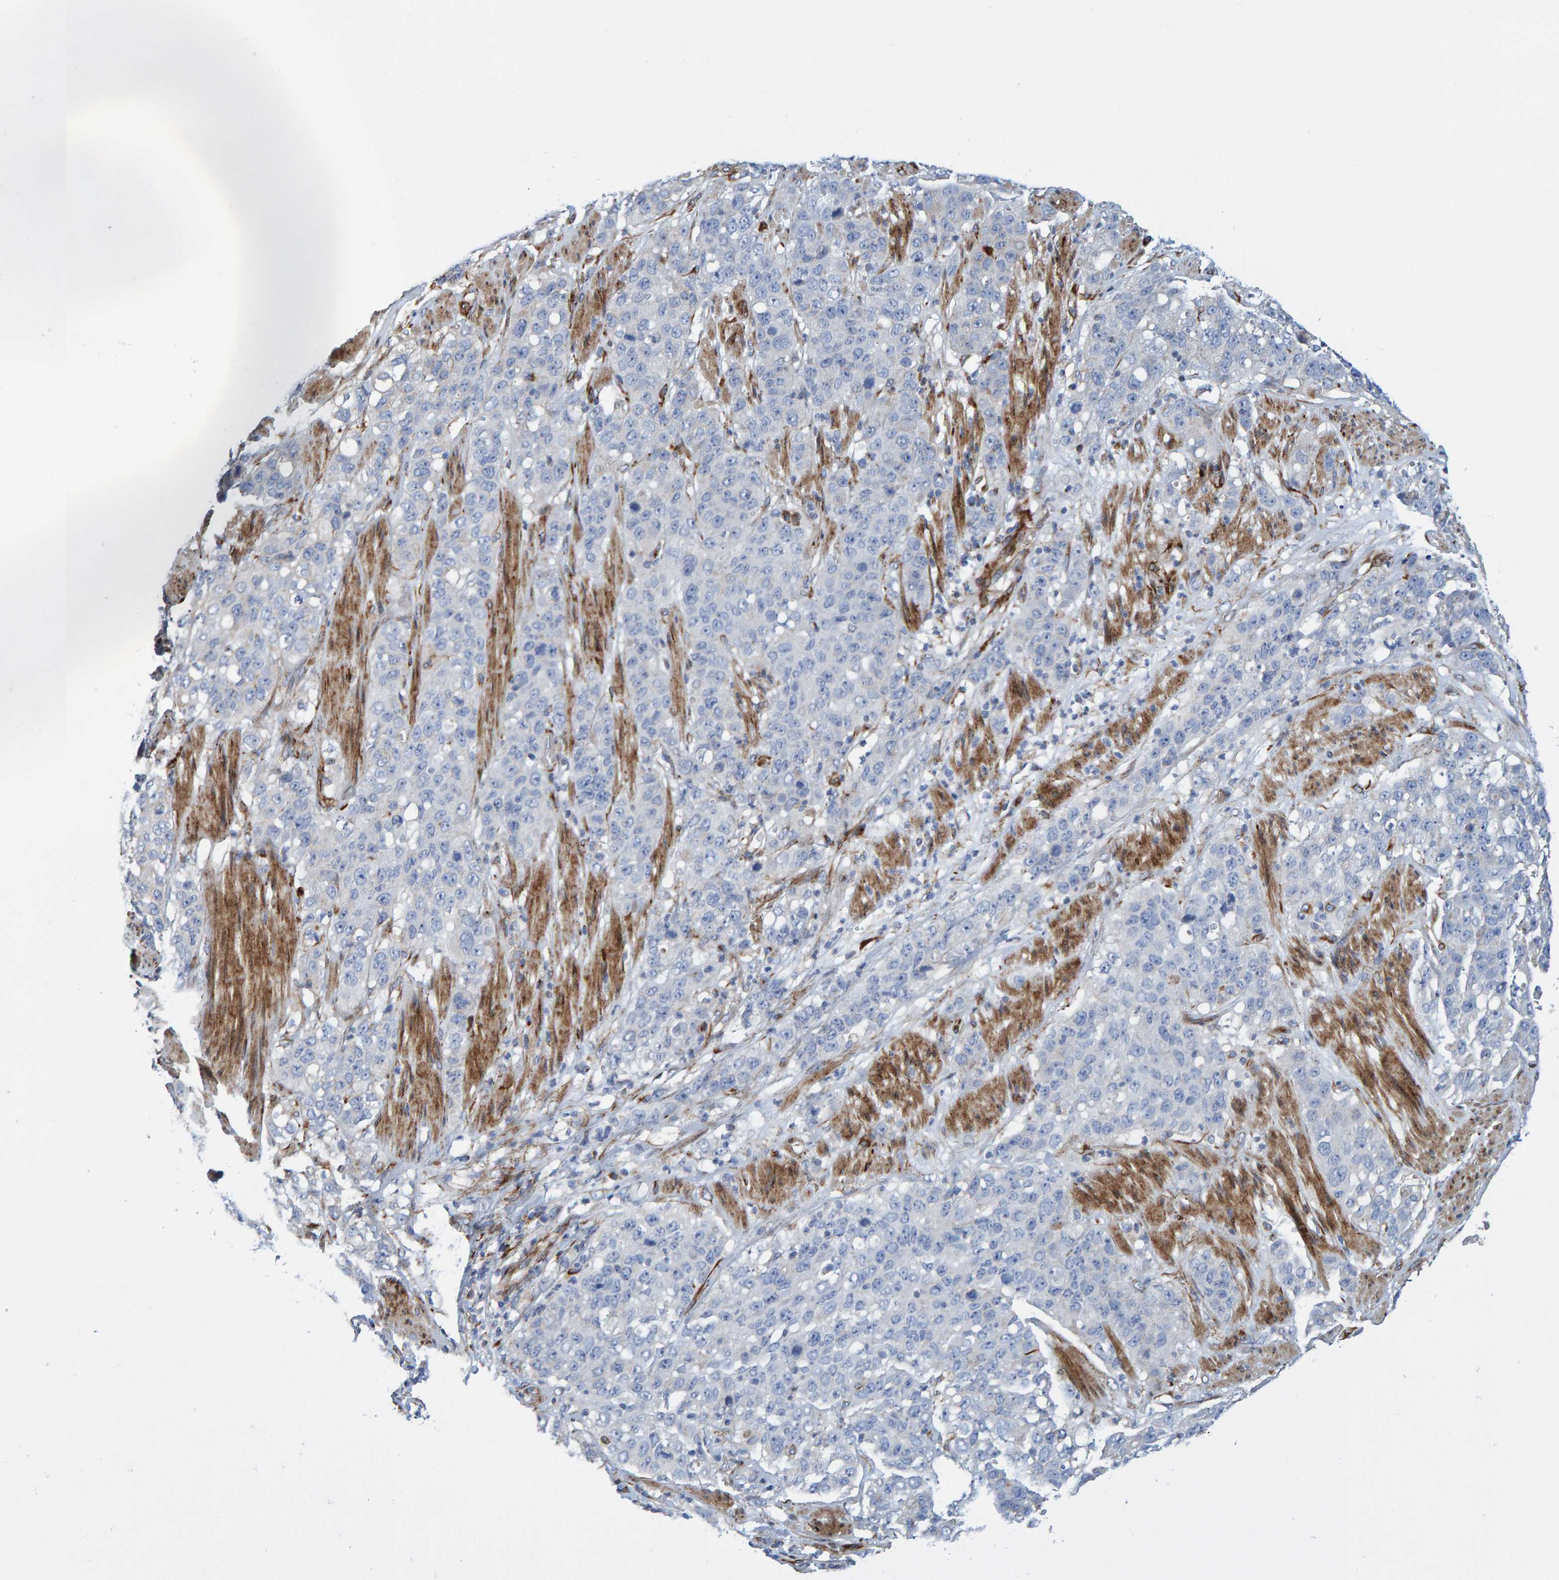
{"staining": {"intensity": "negative", "quantity": "none", "location": "none"}, "tissue": "stomach cancer", "cell_type": "Tumor cells", "image_type": "cancer", "snomed": [{"axis": "morphology", "description": "Adenocarcinoma, NOS"}, {"axis": "topography", "description": "Stomach"}], "caption": "Histopathology image shows no significant protein staining in tumor cells of stomach adenocarcinoma.", "gene": "POLG2", "patient": {"sex": "male", "age": 48}}